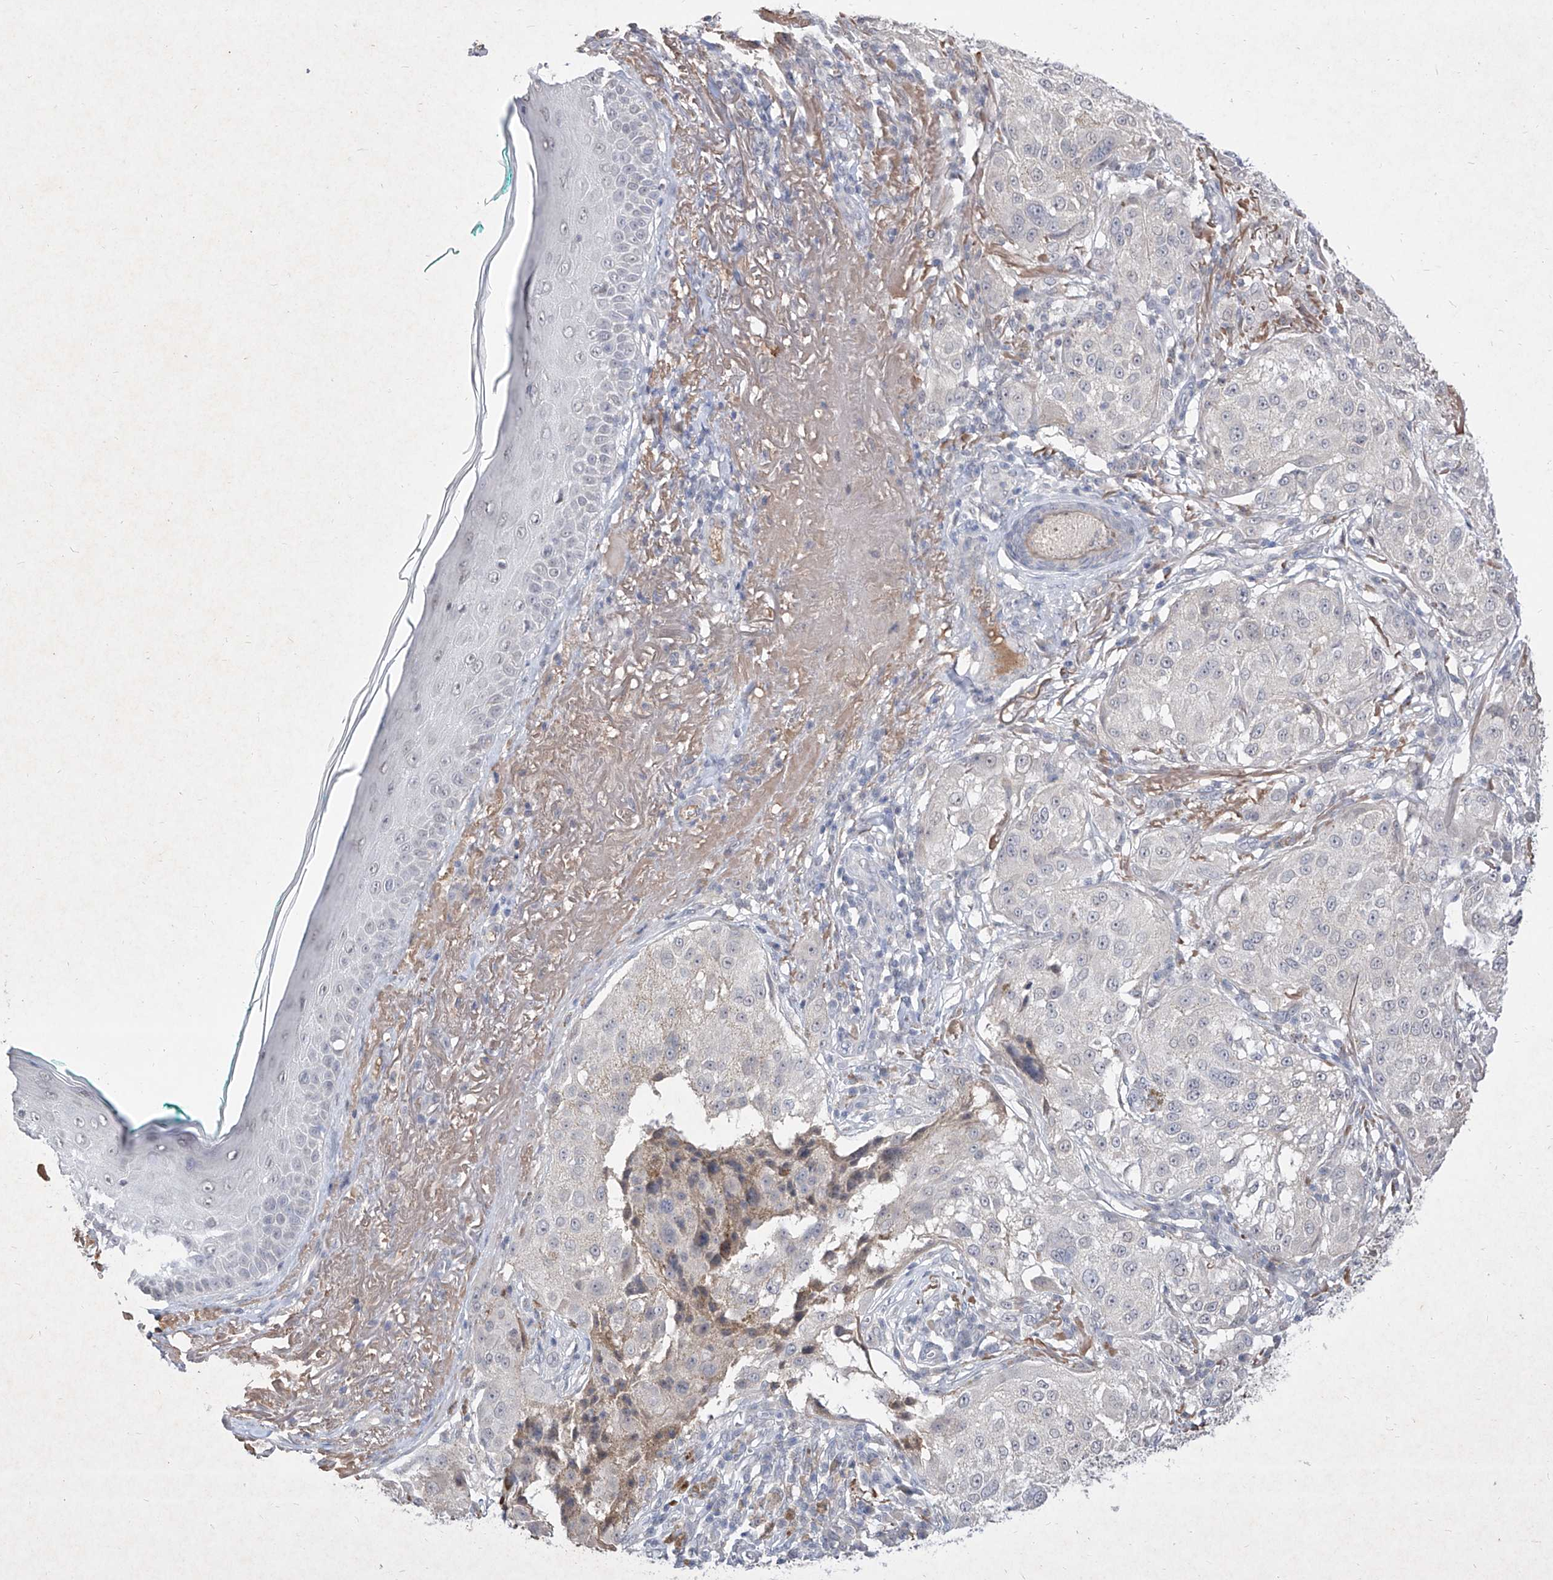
{"staining": {"intensity": "negative", "quantity": "none", "location": "none"}, "tissue": "melanoma", "cell_type": "Tumor cells", "image_type": "cancer", "snomed": [{"axis": "morphology", "description": "Necrosis, NOS"}, {"axis": "morphology", "description": "Malignant melanoma, NOS"}, {"axis": "topography", "description": "Skin"}], "caption": "There is no significant positivity in tumor cells of malignant melanoma.", "gene": "C4A", "patient": {"sex": "female", "age": 87}}